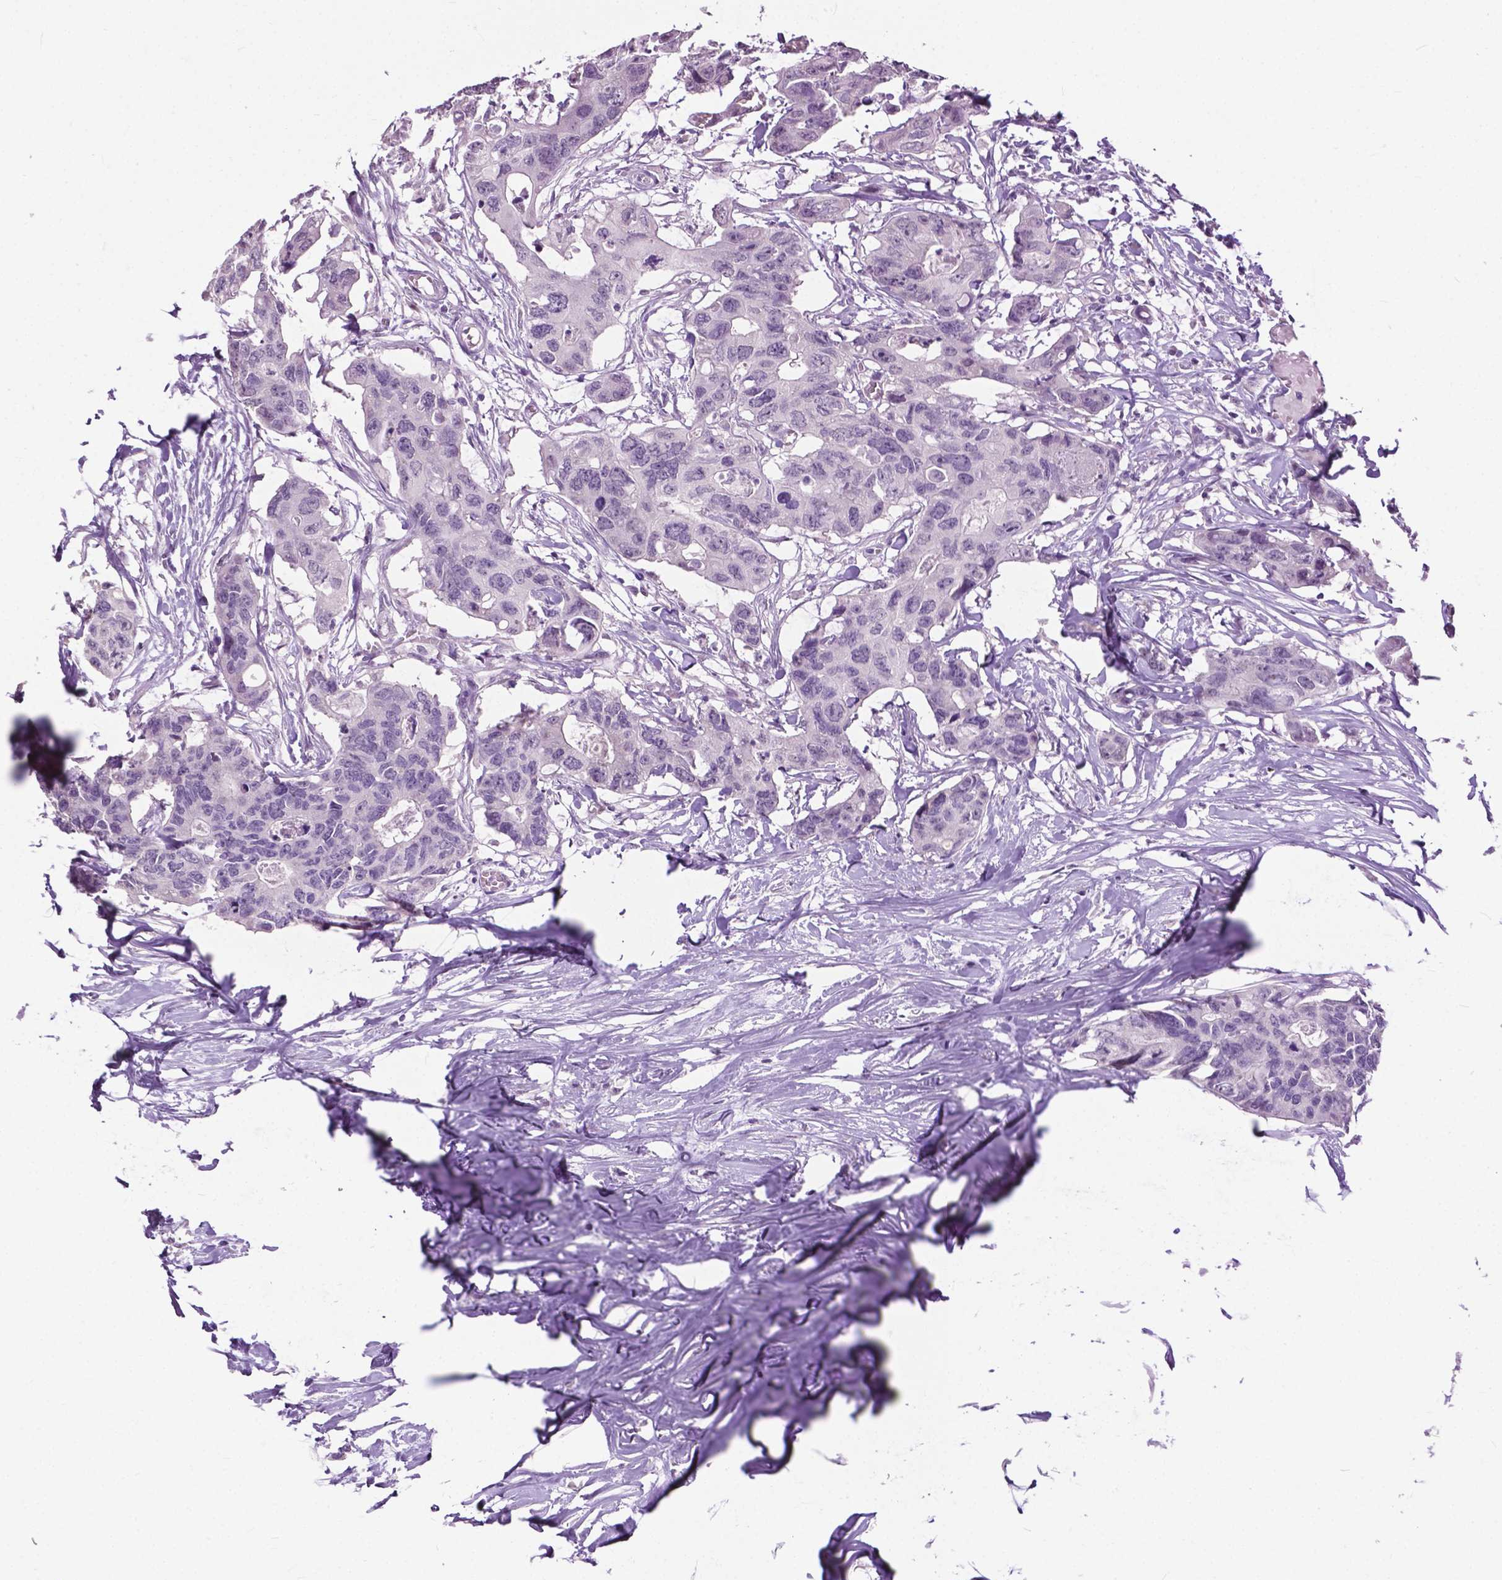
{"staining": {"intensity": "negative", "quantity": "none", "location": "none"}, "tissue": "colorectal cancer", "cell_type": "Tumor cells", "image_type": "cancer", "snomed": [{"axis": "morphology", "description": "Adenocarcinoma, NOS"}, {"axis": "topography", "description": "Rectum"}], "caption": "Histopathology image shows no significant protein staining in tumor cells of colorectal adenocarcinoma.", "gene": "GPR37L1", "patient": {"sex": "male", "age": 57}}